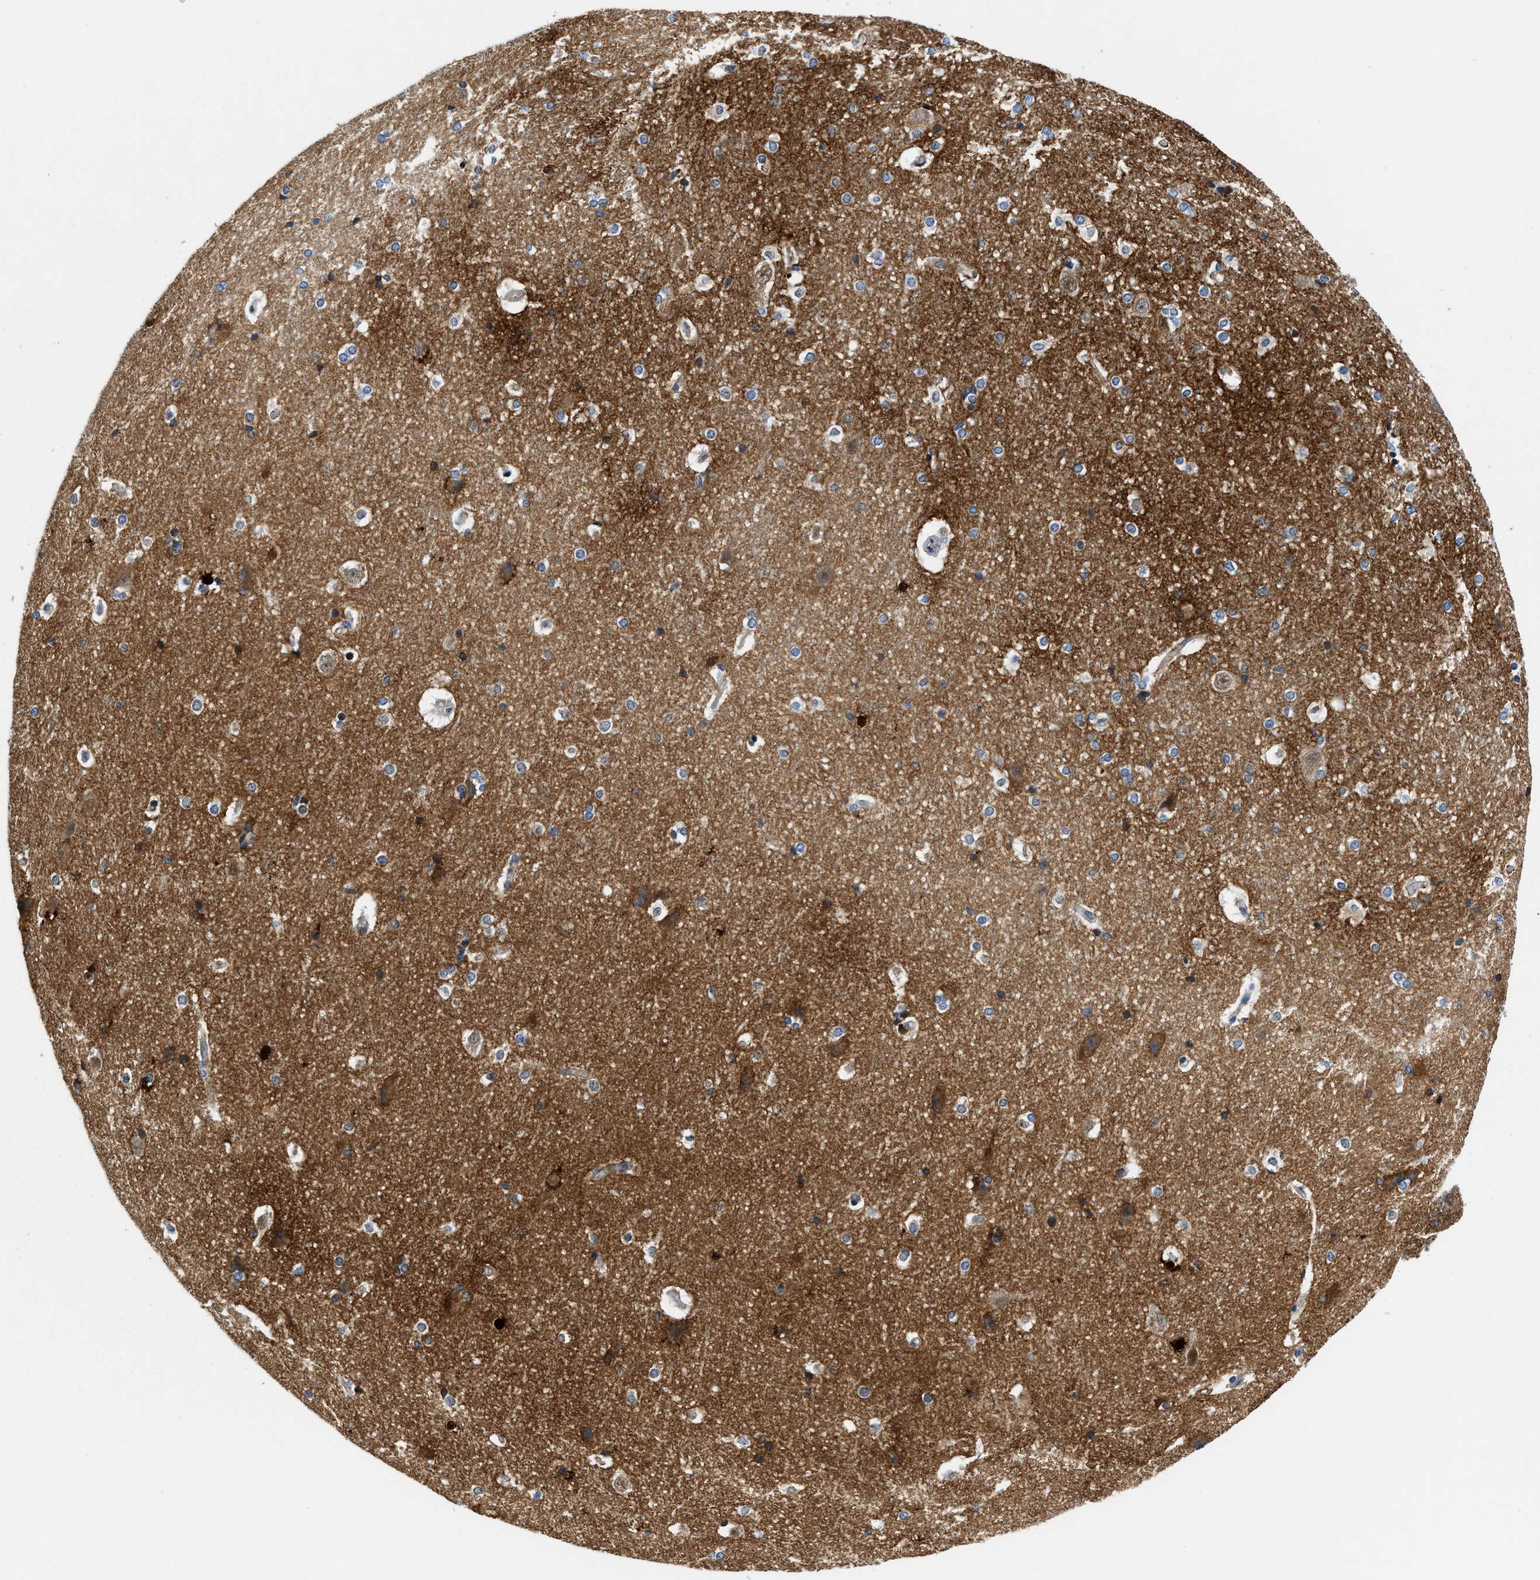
{"staining": {"intensity": "moderate", "quantity": "<25%", "location": "cytoplasmic/membranous"}, "tissue": "hippocampus", "cell_type": "Glial cells", "image_type": "normal", "snomed": [{"axis": "morphology", "description": "Normal tissue, NOS"}, {"axis": "topography", "description": "Hippocampus"}], "caption": "Protein expression analysis of benign hippocampus exhibits moderate cytoplasmic/membranous staining in approximately <25% of glial cells. (Brightfield microscopy of DAB IHC at high magnification).", "gene": "IKBKE", "patient": {"sex": "female", "age": 19}}